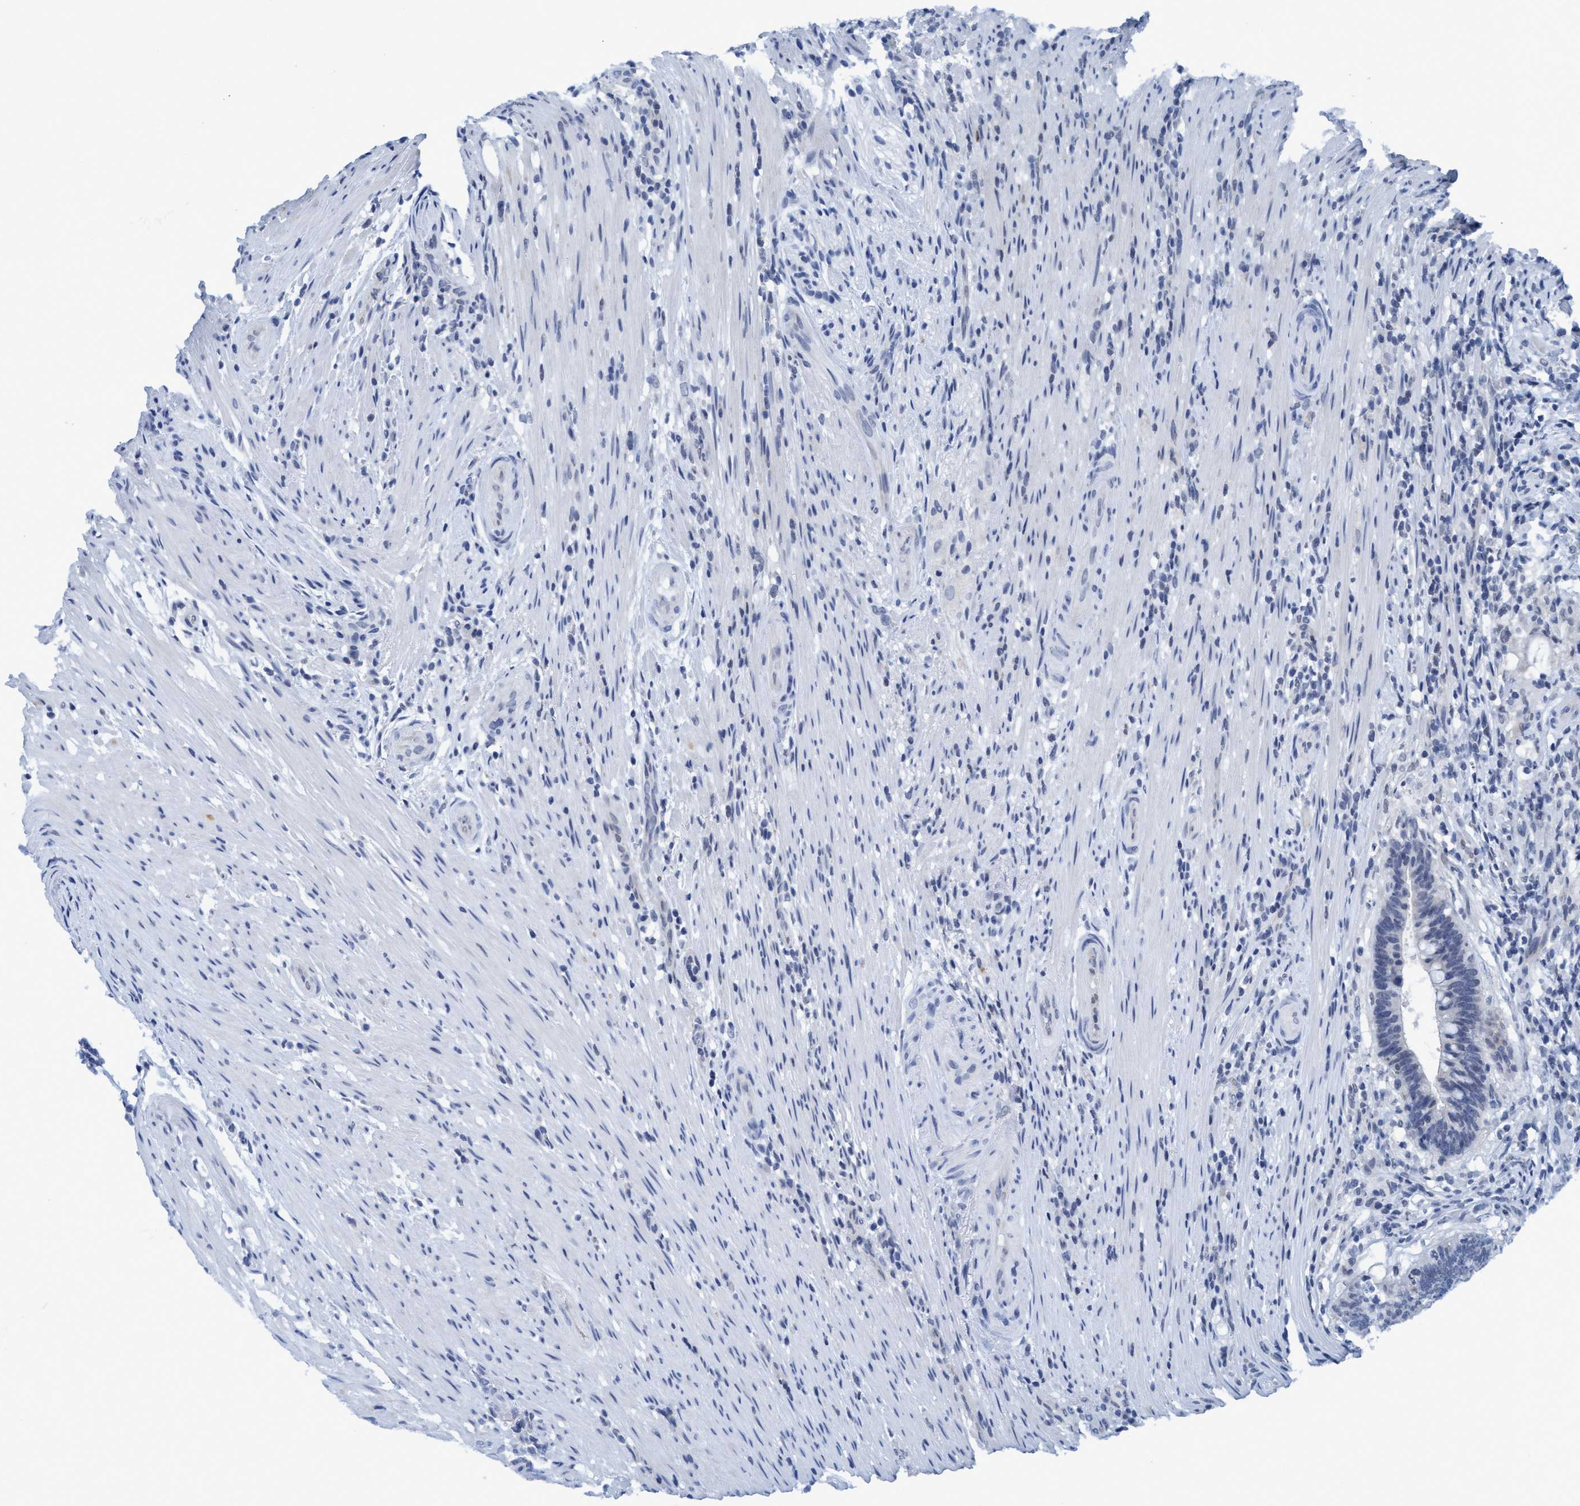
{"staining": {"intensity": "negative", "quantity": "none", "location": "none"}, "tissue": "colorectal cancer", "cell_type": "Tumor cells", "image_type": "cancer", "snomed": [{"axis": "morphology", "description": "Adenocarcinoma, NOS"}, {"axis": "topography", "description": "Colon"}], "caption": "A micrograph of colorectal adenocarcinoma stained for a protein reveals no brown staining in tumor cells.", "gene": "DNAI1", "patient": {"sex": "female", "age": 66}}